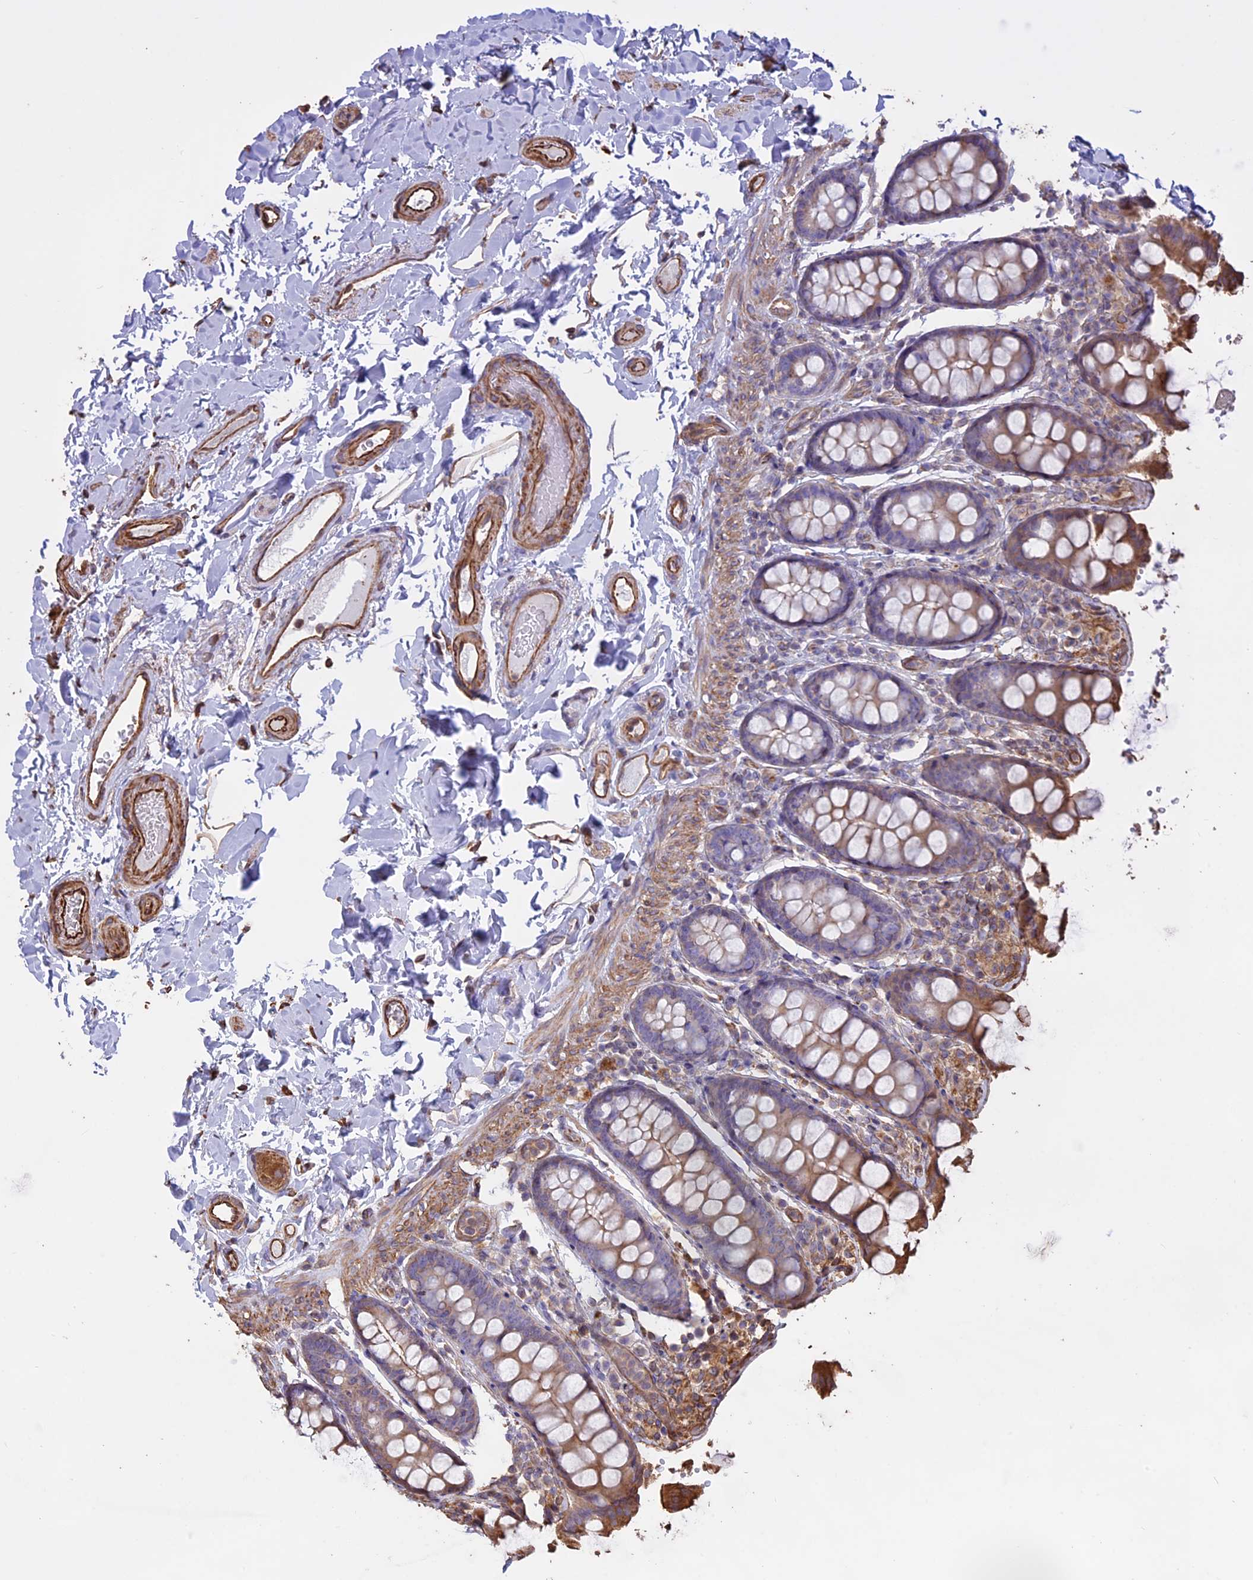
{"staining": {"intensity": "strong", "quantity": ">75%", "location": "cytoplasmic/membranous"}, "tissue": "colon", "cell_type": "Endothelial cells", "image_type": "normal", "snomed": [{"axis": "morphology", "description": "Normal tissue, NOS"}, {"axis": "topography", "description": "Colon"}, {"axis": "topography", "description": "Peripheral nerve tissue"}], "caption": "Protein staining of benign colon exhibits strong cytoplasmic/membranous positivity in about >75% of endothelial cells. The protein of interest is shown in brown color, while the nuclei are stained blue.", "gene": "CCDC148", "patient": {"sex": "female", "age": 61}}